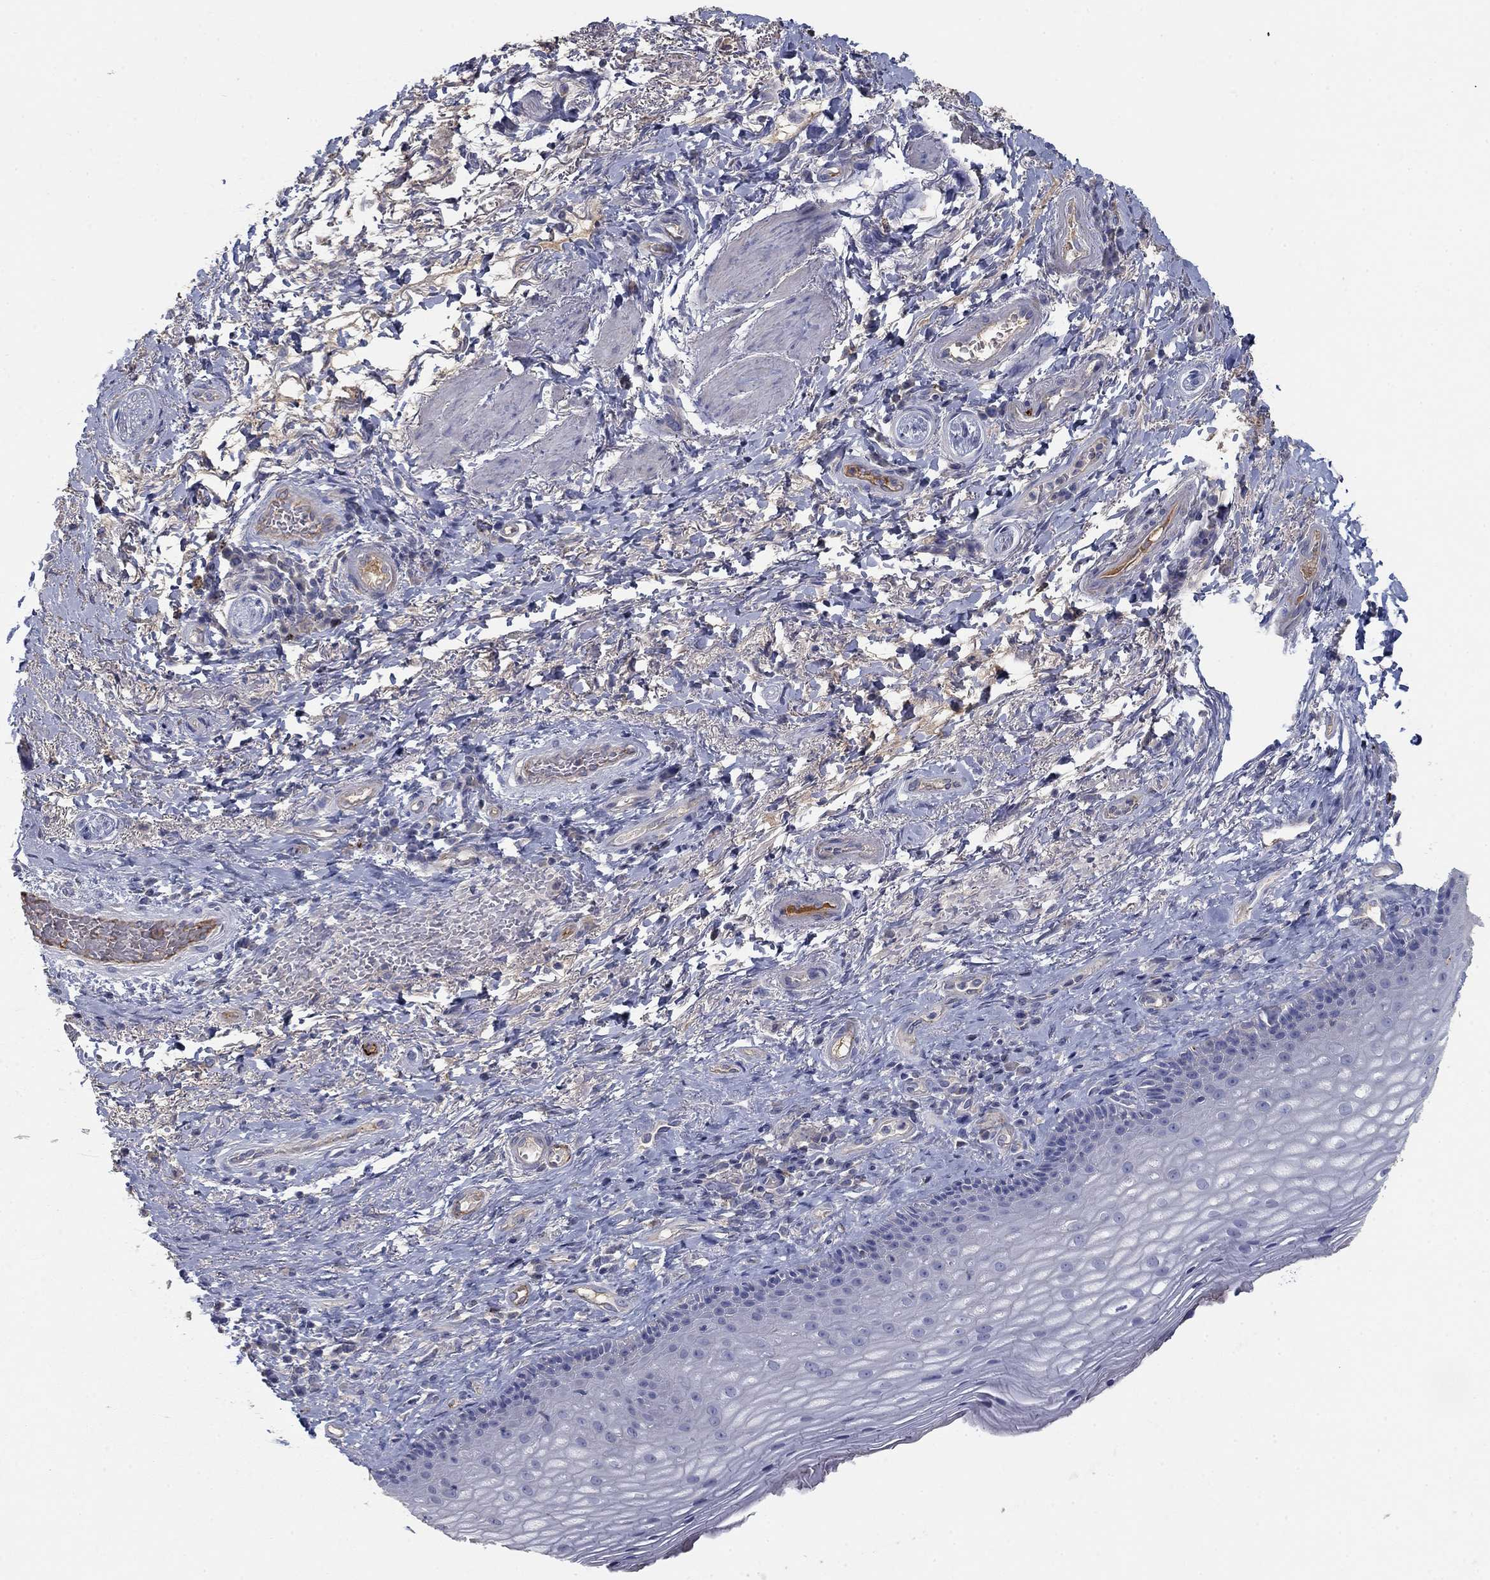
{"staining": {"intensity": "moderate", "quantity": "<25%", "location": "cytoplasmic/membranous"}, "tissue": "skin", "cell_type": "Epidermal cells", "image_type": "normal", "snomed": [{"axis": "morphology", "description": "Normal tissue, NOS"}, {"axis": "morphology", "description": "Adenocarcinoma, NOS"}, {"axis": "topography", "description": "Rectum"}, {"axis": "topography", "description": "Anal"}], "caption": "About <25% of epidermal cells in benign human skin display moderate cytoplasmic/membranous protein staining as visualized by brown immunohistochemical staining.", "gene": "APOC3", "patient": {"sex": "female", "age": 68}}